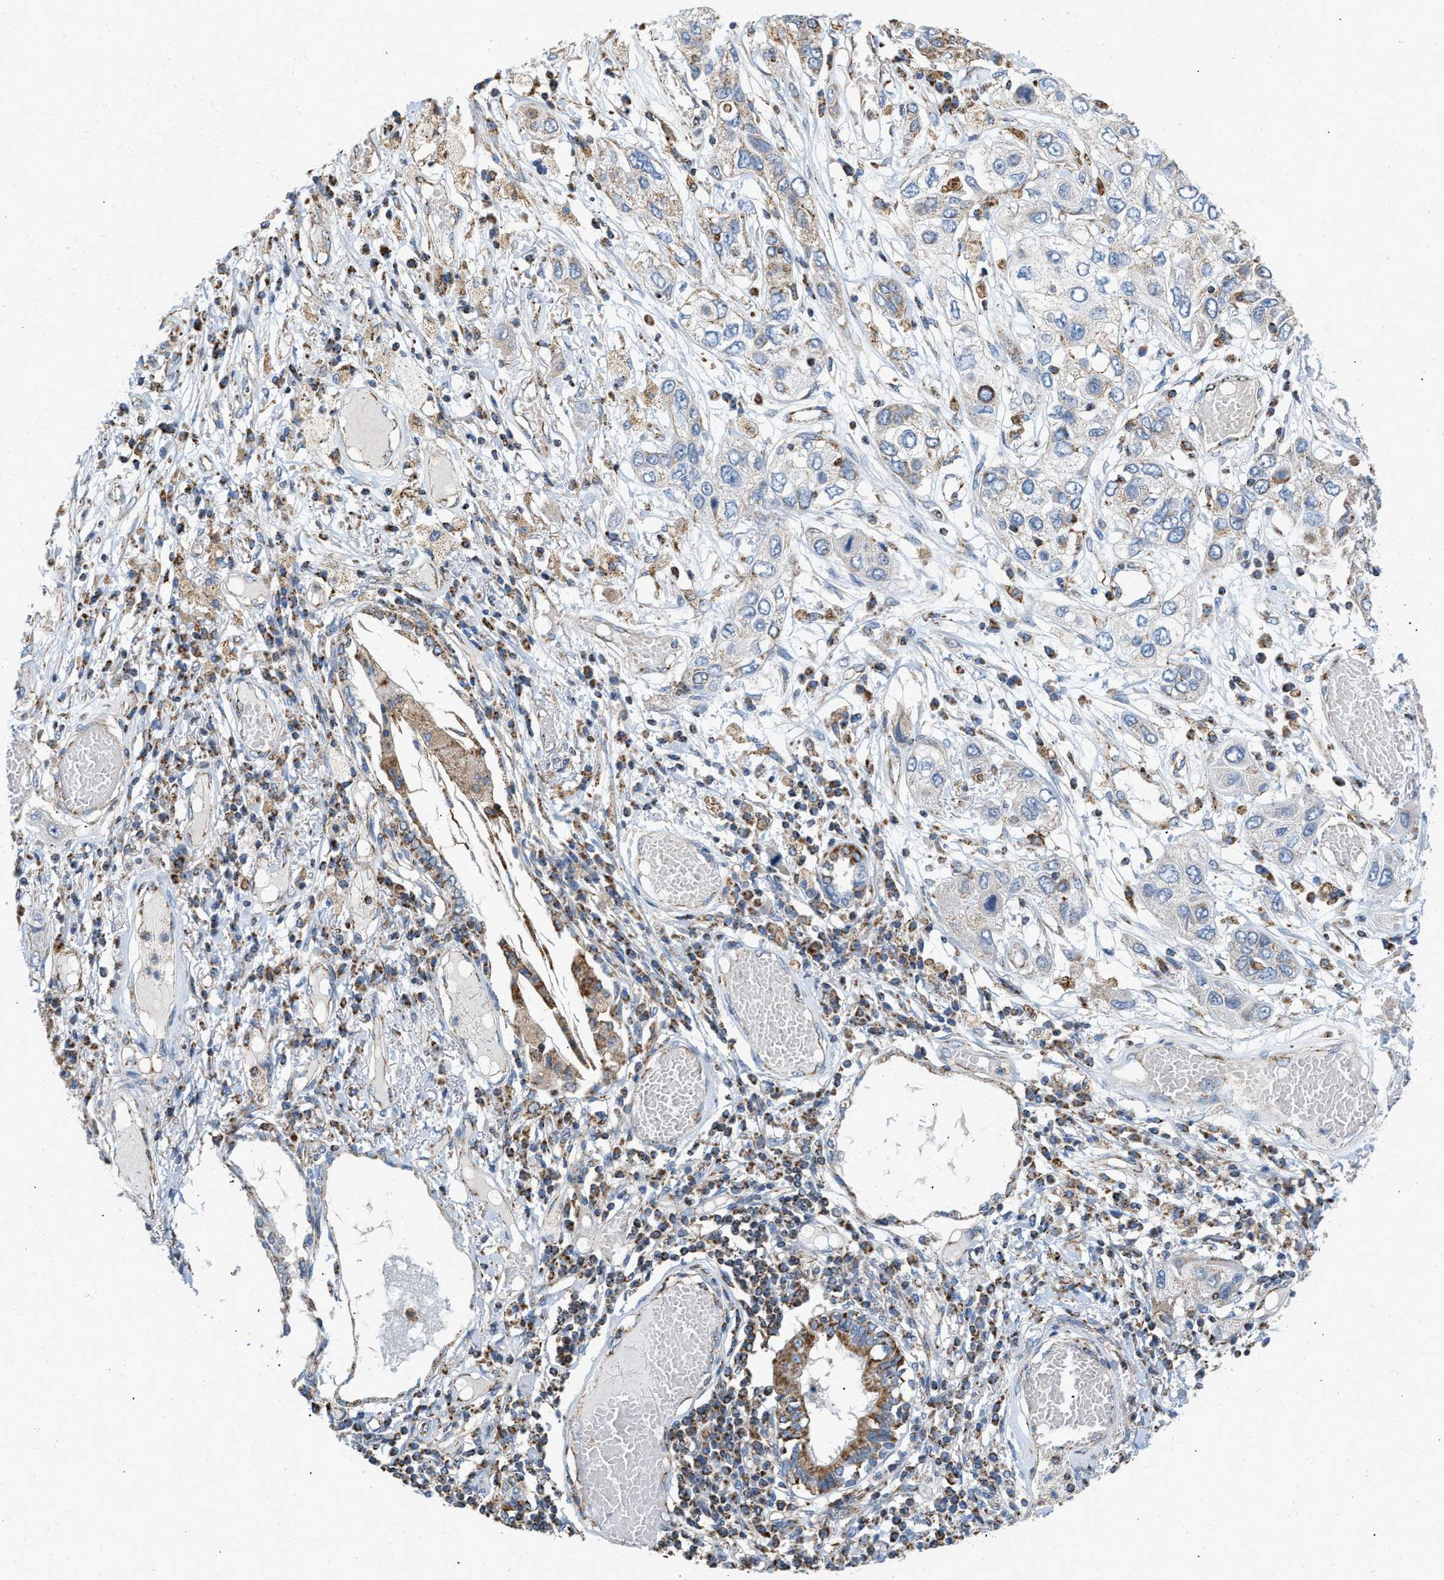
{"staining": {"intensity": "moderate", "quantity": "<25%", "location": "cytoplasmic/membranous"}, "tissue": "lung cancer", "cell_type": "Tumor cells", "image_type": "cancer", "snomed": [{"axis": "morphology", "description": "Squamous cell carcinoma, NOS"}, {"axis": "topography", "description": "Lung"}], "caption": "An immunohistochemistry photomicrograph of tumor tissue is shown. Protein staining in brown labels moderate cytoplasmic/membranous positivity in lung cancer (squamous cell carcinoma) within tumor cells.", "gene": "GRB10", "patient": {"sex": "male", "age": 71}}